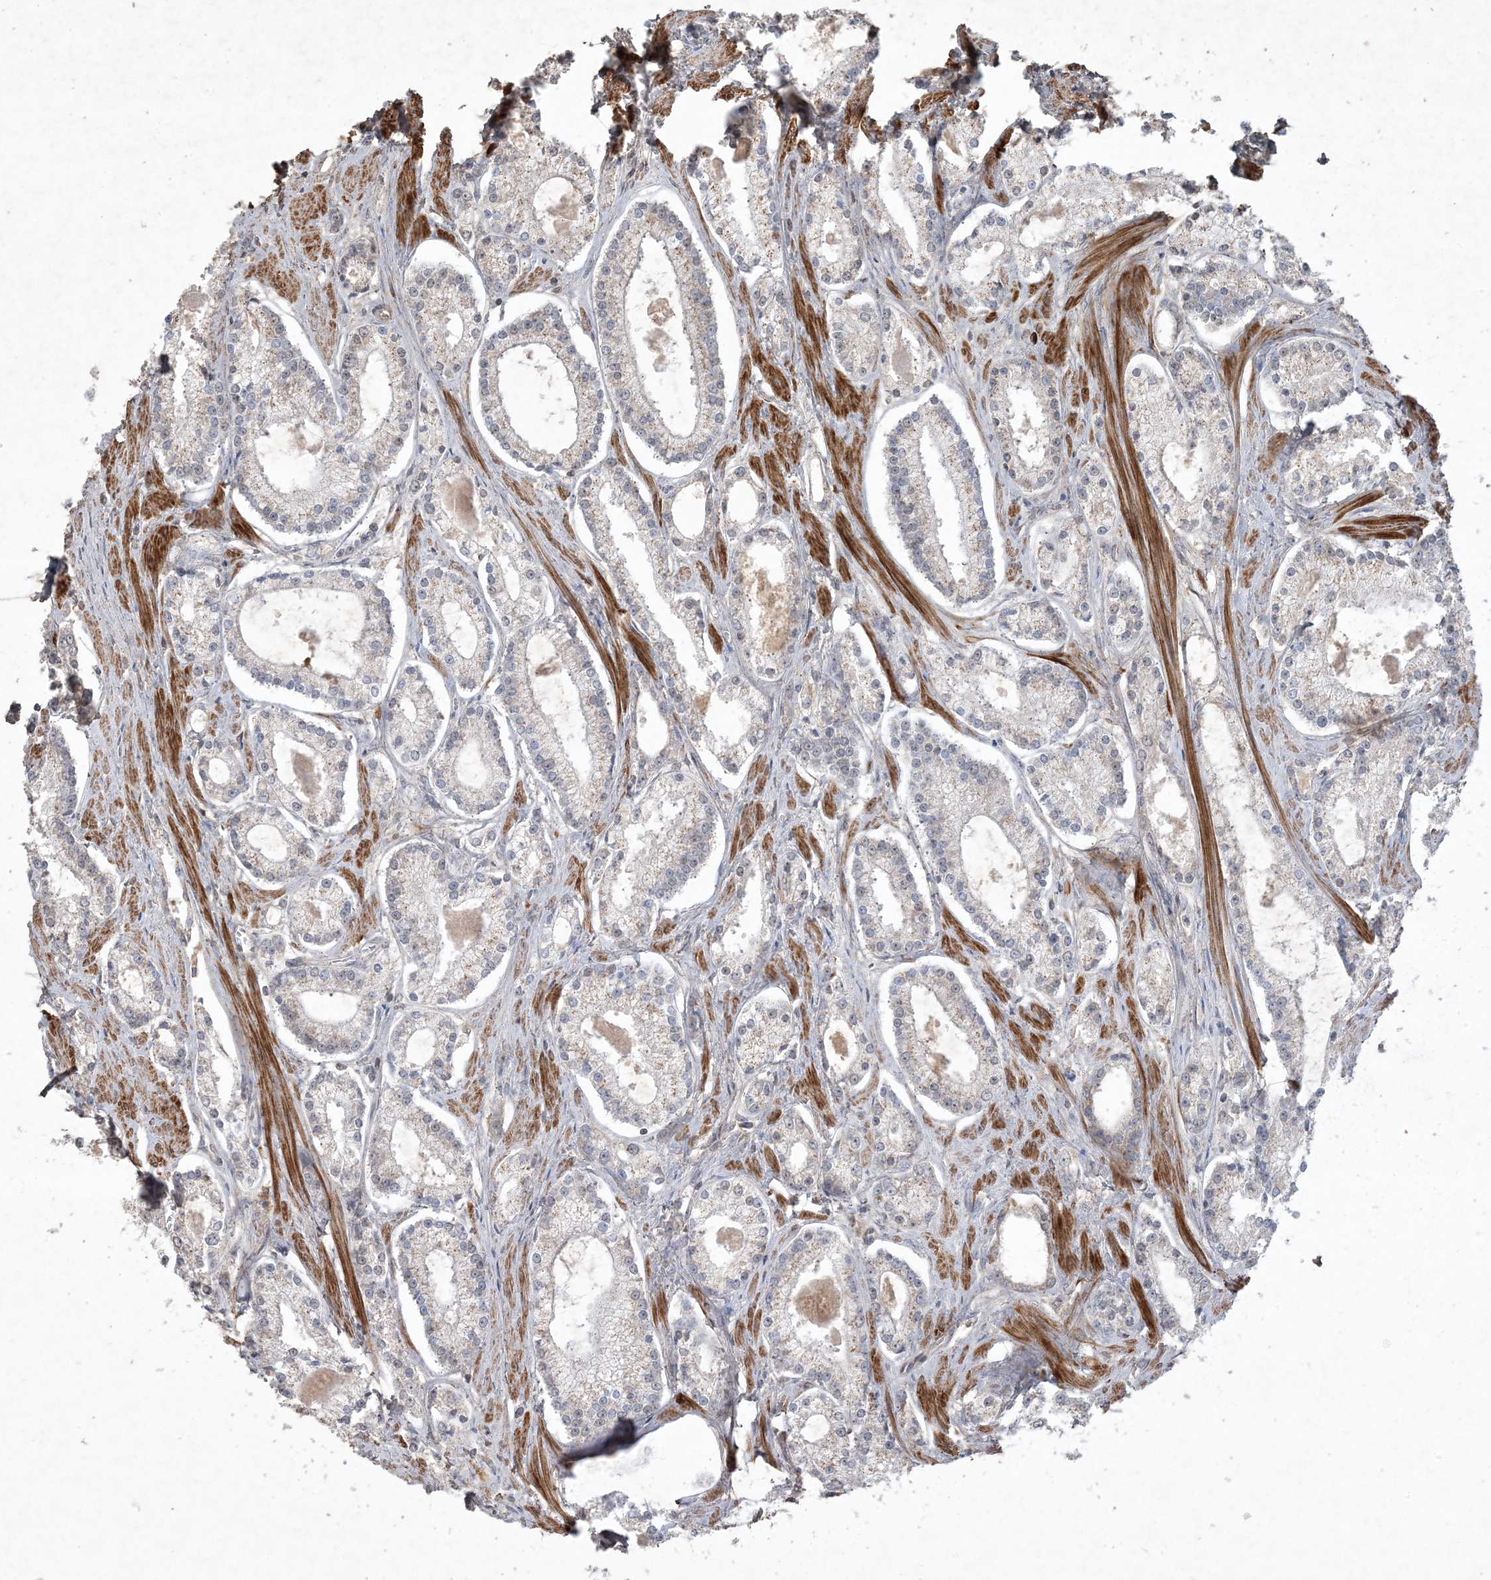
{"staining": {"intensity": "negative", "quantity": "none", "location": "none"}, "tissue": "prostate cancer", "cell_type": "Tumor cells", "image_type": "cancer", "snomed": [{"axis": "morphology", "description": "Adenocarcinoma, Low grade"}, {"axis": "topography", "description": "Prostate"}], "caption": "A photomicrograph of low-grade adenocarcinoma (prostate) stained for a protein exhibits no brown staining in tumor cells.", "gene": "PRRT3", "patient": {"sex": "male", "age": 54}}